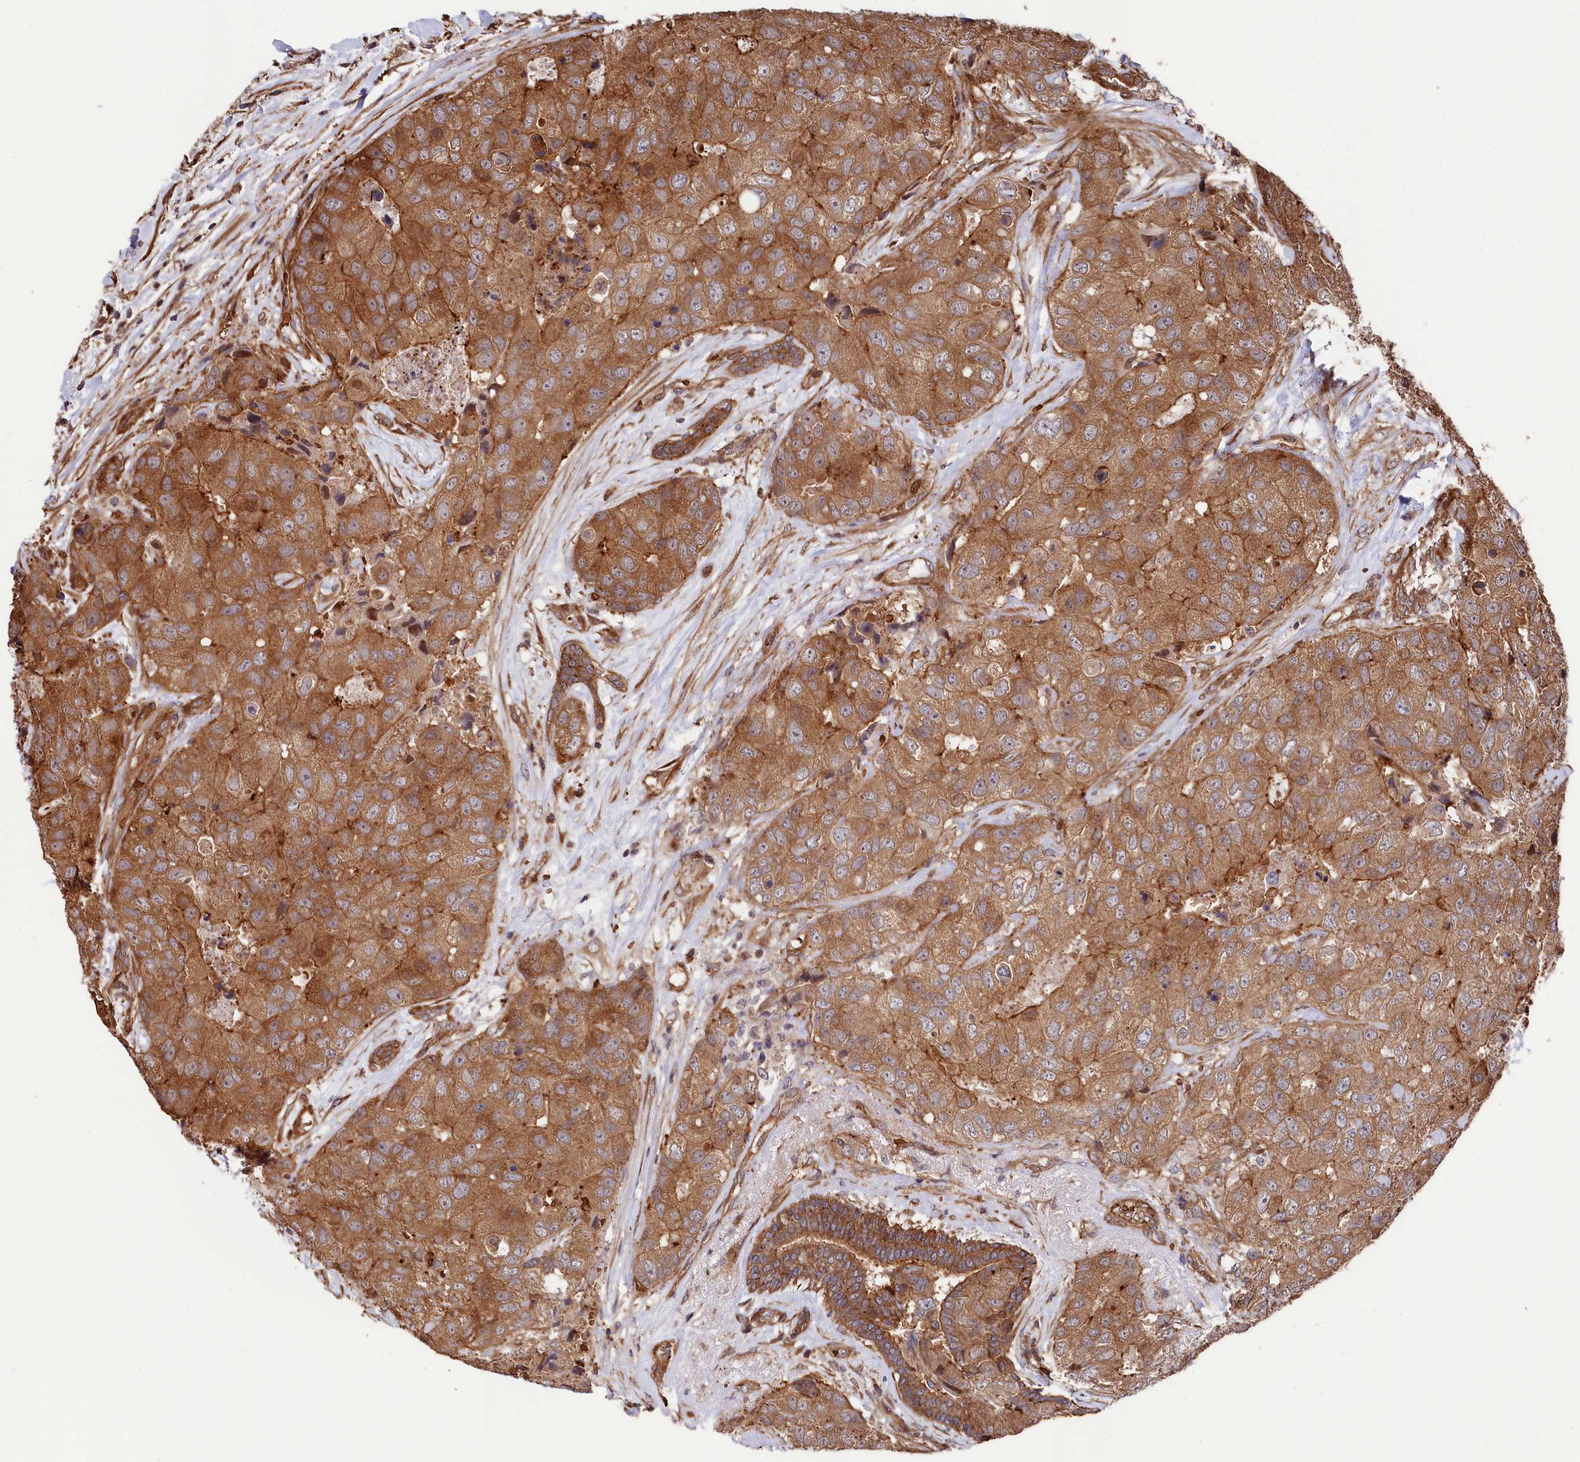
{"staining": {"intensity": "moderate", "quantity": ">75%", "location": "cytoplasmic/membranous"}, "tissue": "breast cancer", "cell_type": "Tumor cells", "image_type": "cancer", "snomed": [{"axis": "morphology", "description": "Duct carcinoma"}, {"axis": "topography", "description": "Breast"}], "caption": "A brown stain labels moderate cytoplasmic/membranous staining of a protein in human breast cancer tumor cells. Nuclei are stained in blue.", "gene": "TNKS1BP1", "patient": {"sex": "female", "age": 62}}